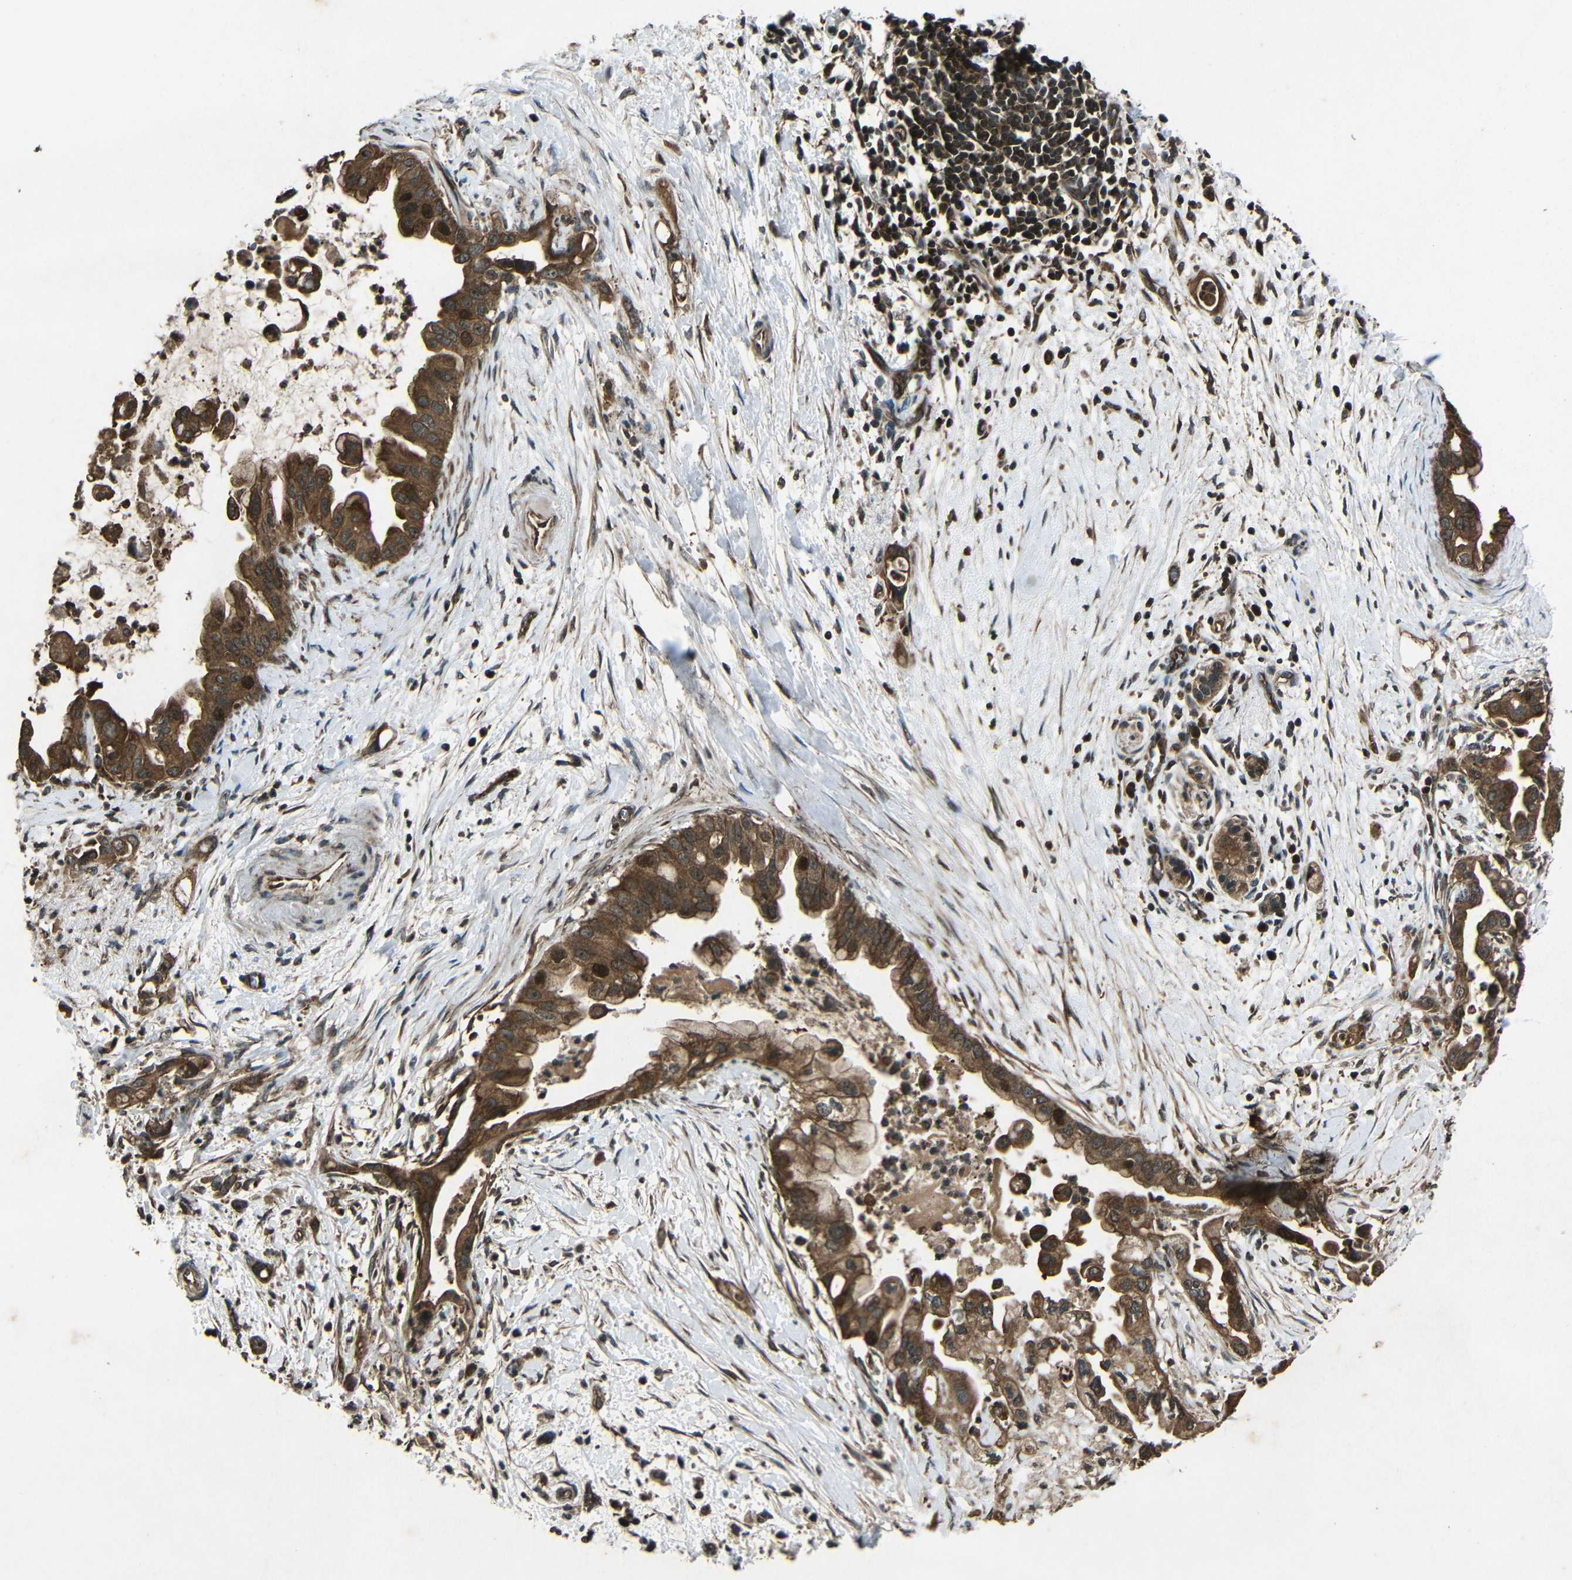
{"staining": {"intensity": "strong", "quantity": ">75%", "location": "cytoplasmic/membranous,nuclear"}, "tissue": "pancreatic cancer", "cell_type": "Tumor cells", "image_type": "cancer", "snomed": [{"axis": "morphology", "description": "Adenocarcinoma, NOS"}, {"axis": "topography", "description": "Pancreas"}], "caption": "Immunohistochemistry micrograph of human pancreatic cancer stained for a protein (brown), which demonstrates high levels of strong cytoplasmic/membranous and nuclear expression in about >75% of tumor cells.", "gene": "PLK2", "patient": {"sex": "male", "age": 55}}